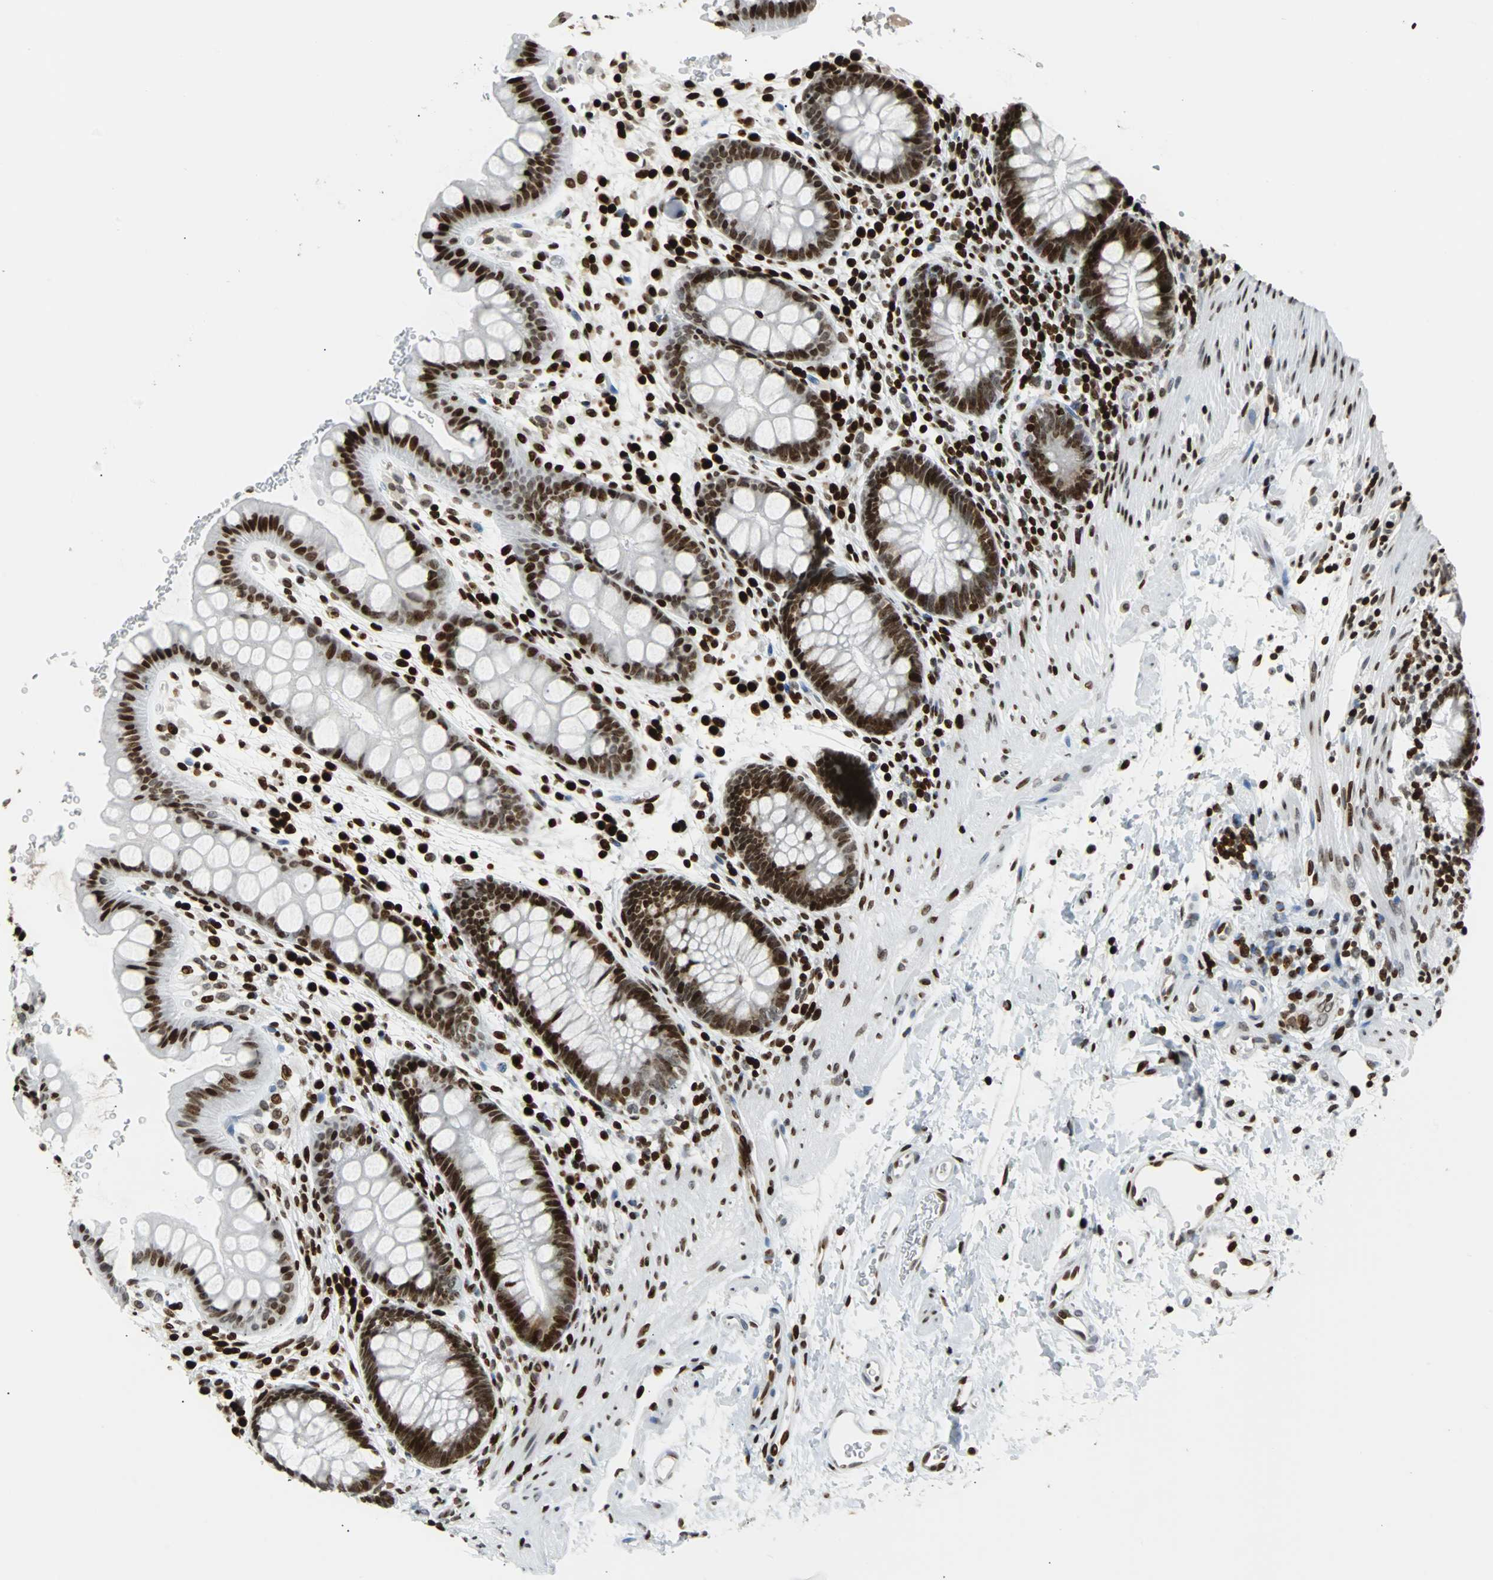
{"staining": {"intensity": "strong", "quantity": ">75%", "location": "nuclear"}, "tissue": "rectum", "cell_type": "Glandular cells", "image_type": "normal", "snomed": [{"axis": "morphology", "description": "Normal tissue, NOS"}, {"axis": "topography", "description": "Rectum"}], "caption": "Unremarkable rectum shows strong nuclear expression in approximately >75% of glandular cells.", "gene": "ZNF131", "patient": {"sex": "female", "age": 24}}